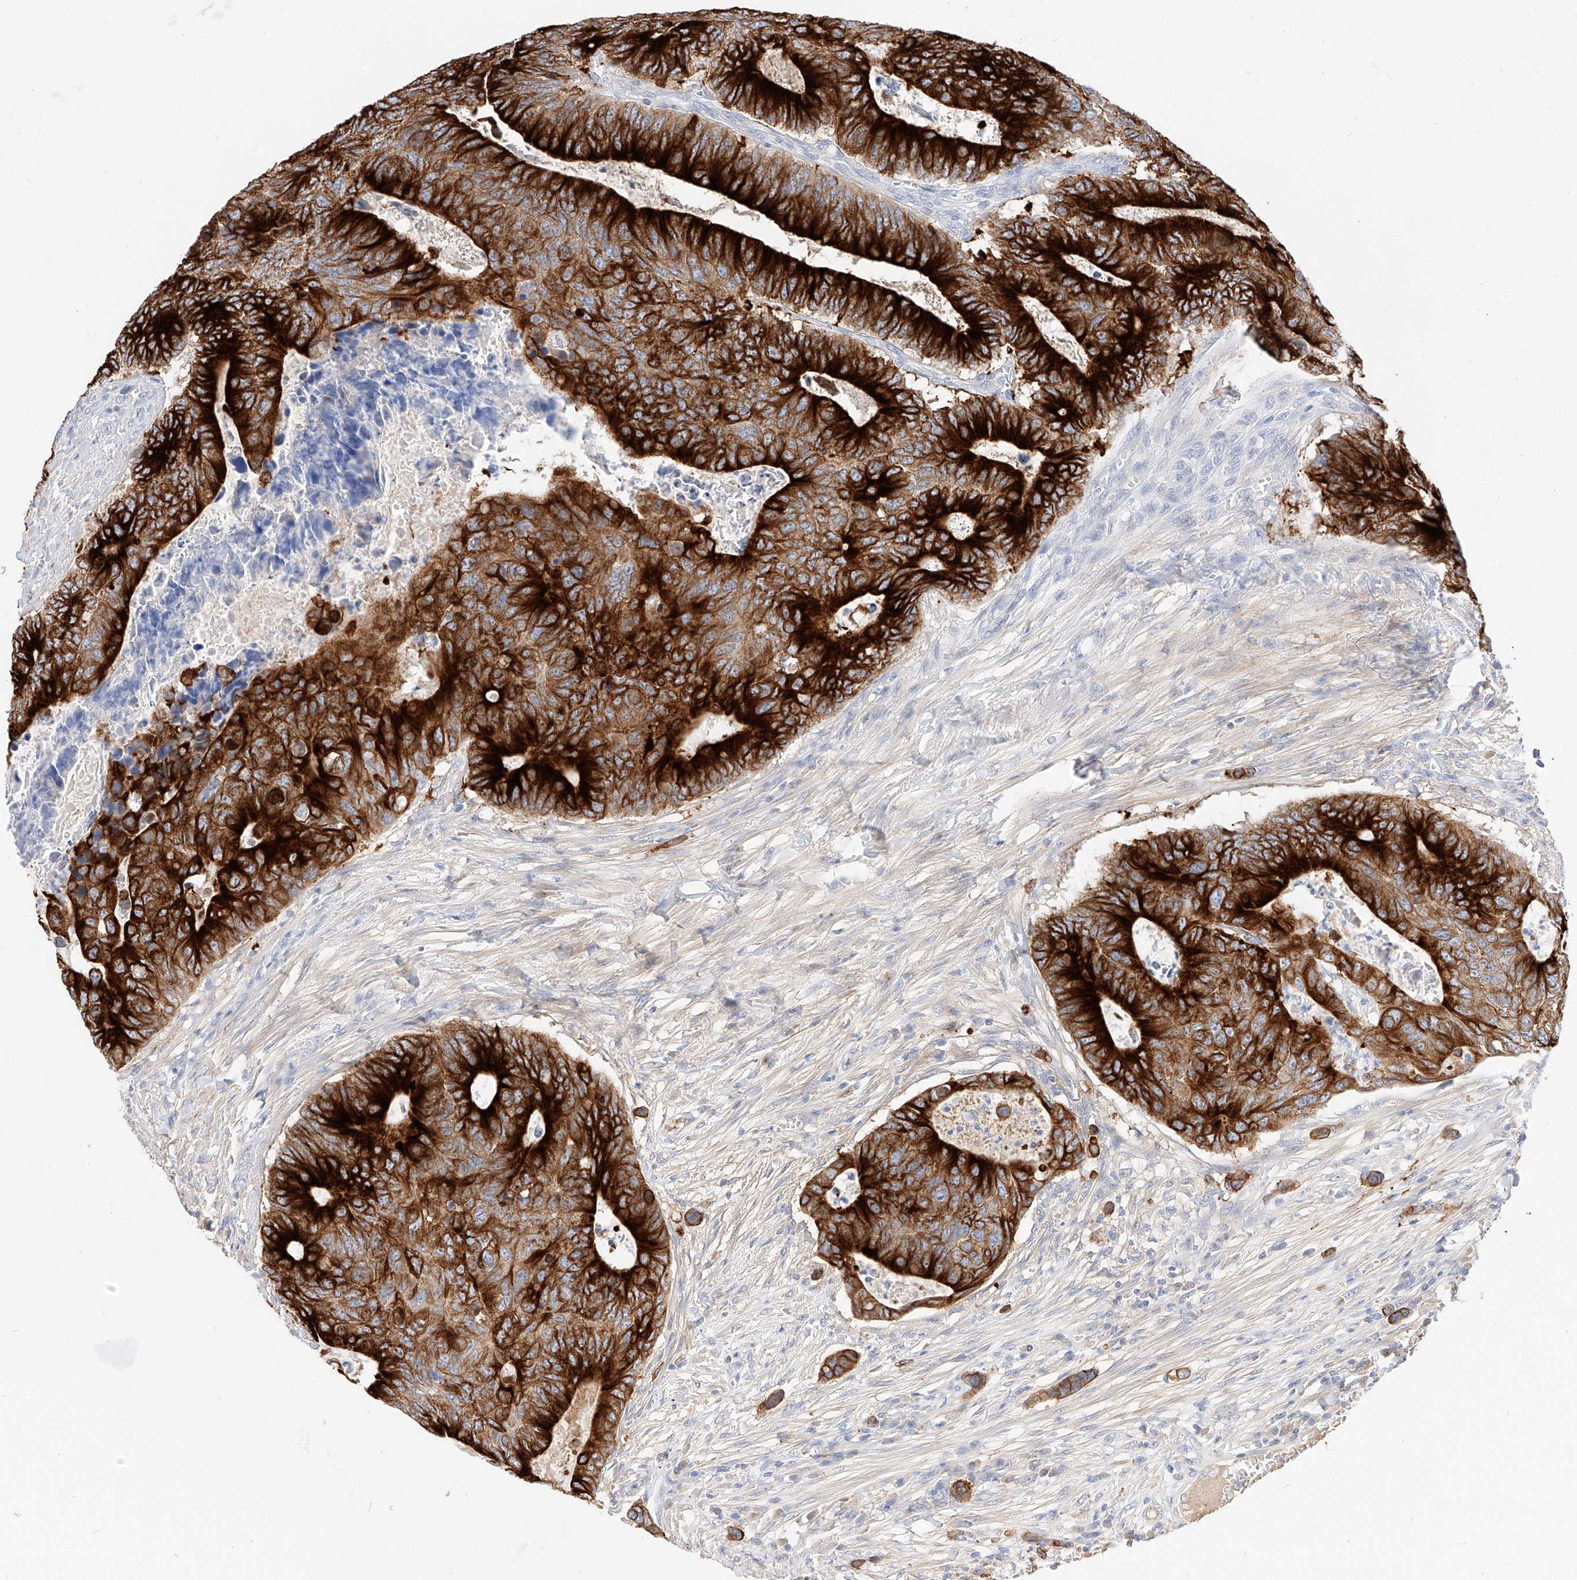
{"staining": {"intensity": "strong", "quantity": ">75%", "location": "cytoplasmic/membranous"}, "tissue": "colorectal cancer", "cell_type": "Tumor cells", "image_type": "cancer", "snomed": [{"axis": "morphology", "description": "Adenocarcinoma, NOS"}, {"axis": "topography", "description": "Colon"}], "caption": "An image of human adenocarcinoma (colorectal) stained for a protein displays strong cytoplasmic/membranous brown staining in tumor cells.", "gene": "MAP7", "patient": {"sex": "male", "age": 87}}